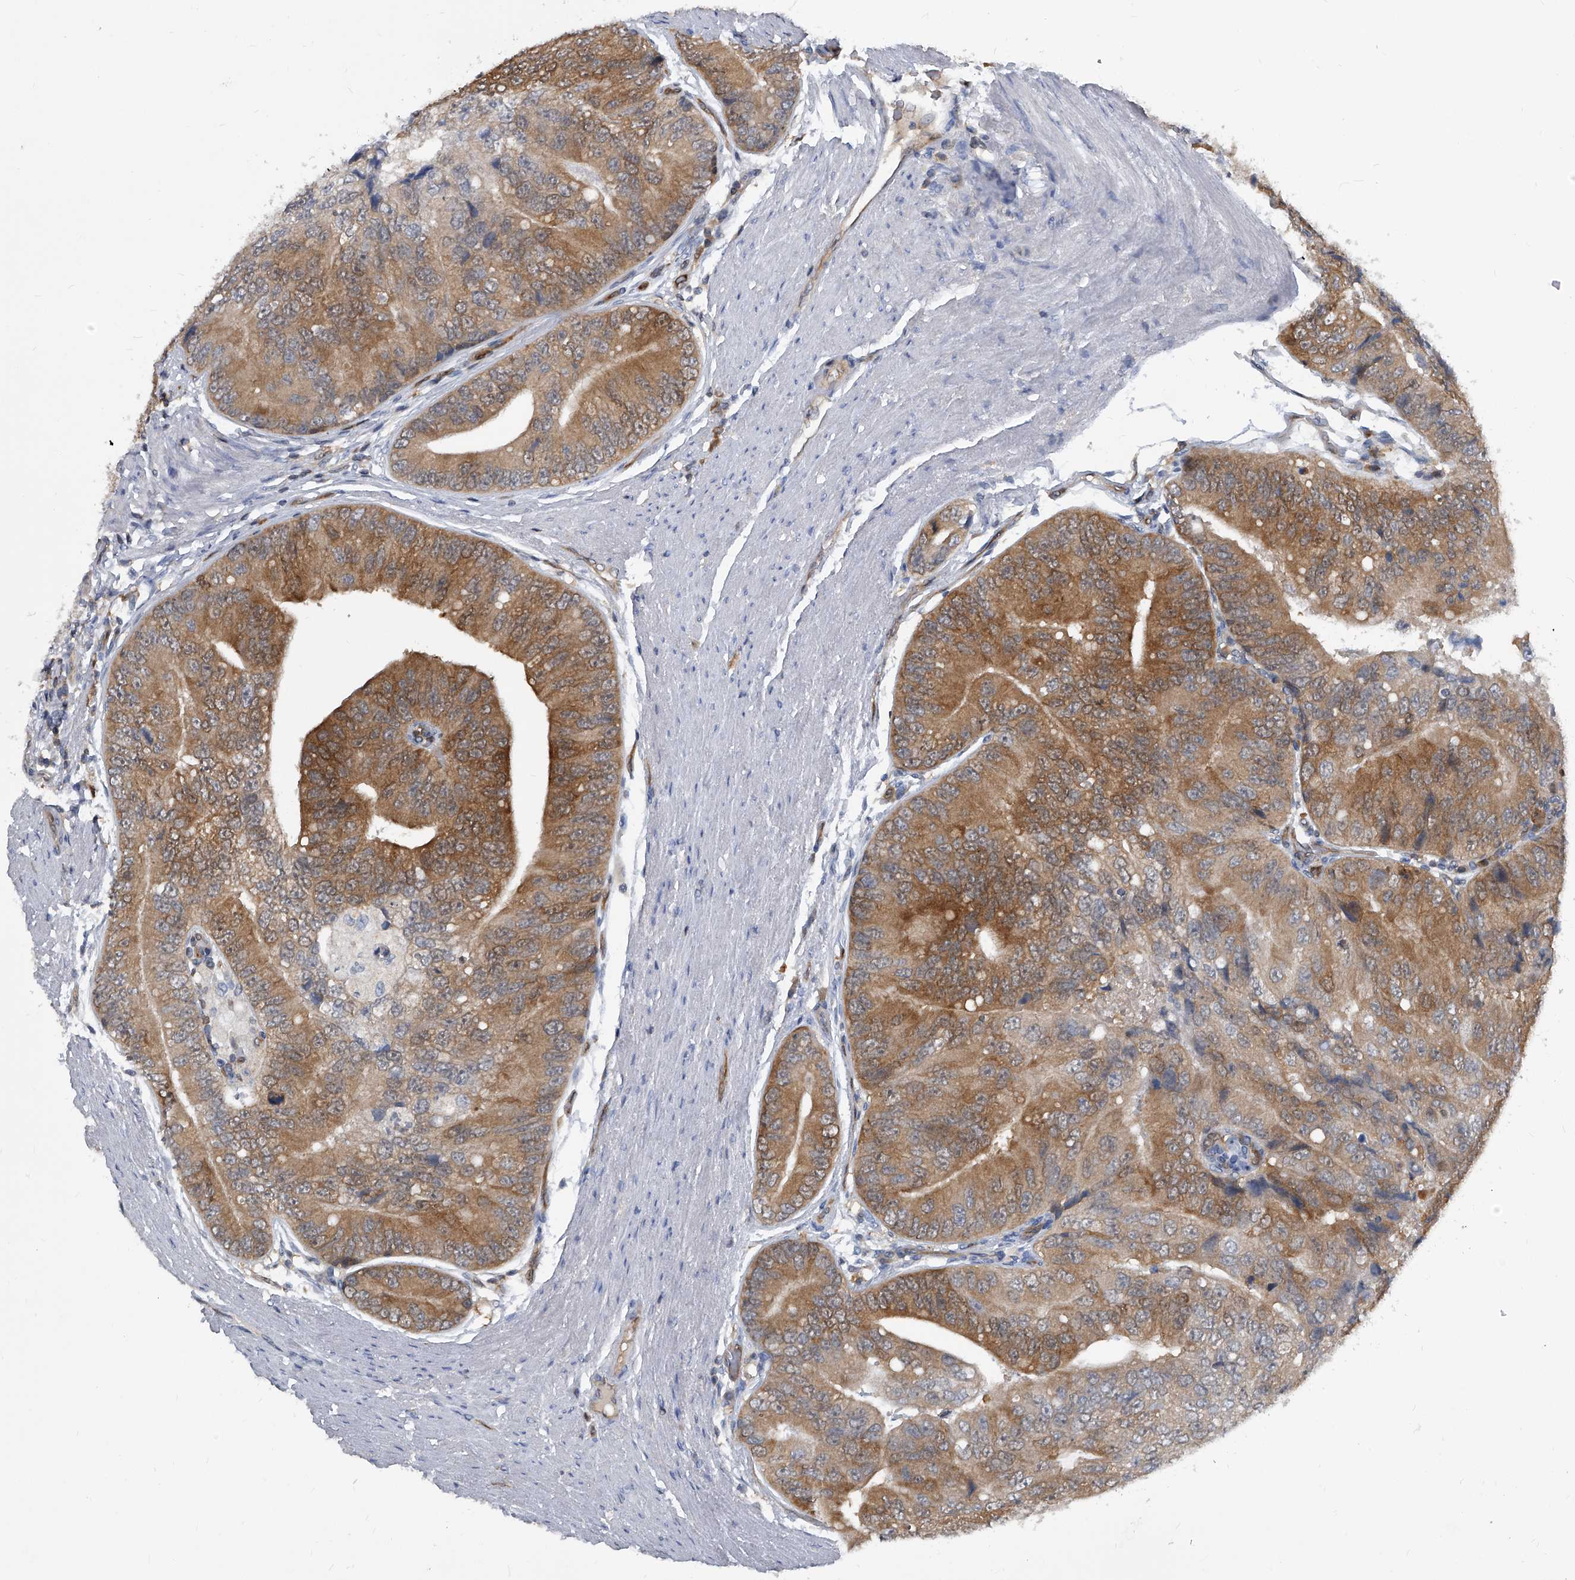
{"staining": {"intensity": "moderate", "quantity": ">75%", "location": "cytoplasmic/membranous"}, "tissue": "prostate cancer", "cell_type": "Tumor cells", "image_type": "cancer", "snomed": [{"axis": "morphology", "description": "Adenocarcinoma, High grade"}, {"axis": "topography", "description": "Prostate"}], "caption": "A brown stain labels moderate cytoplasmic/membranous expression of a protein in human prostate adenocarcinoma (high-grade) tumor cells. The protein of interest is stained brown, and the nuclei are stained in blue (DAB (3,3'-diaminobenzidine) IHC with brightfield microscopy, high magnification).", "gene": "MAP2K6", "patient": {"sex": "male", "age": 70}}